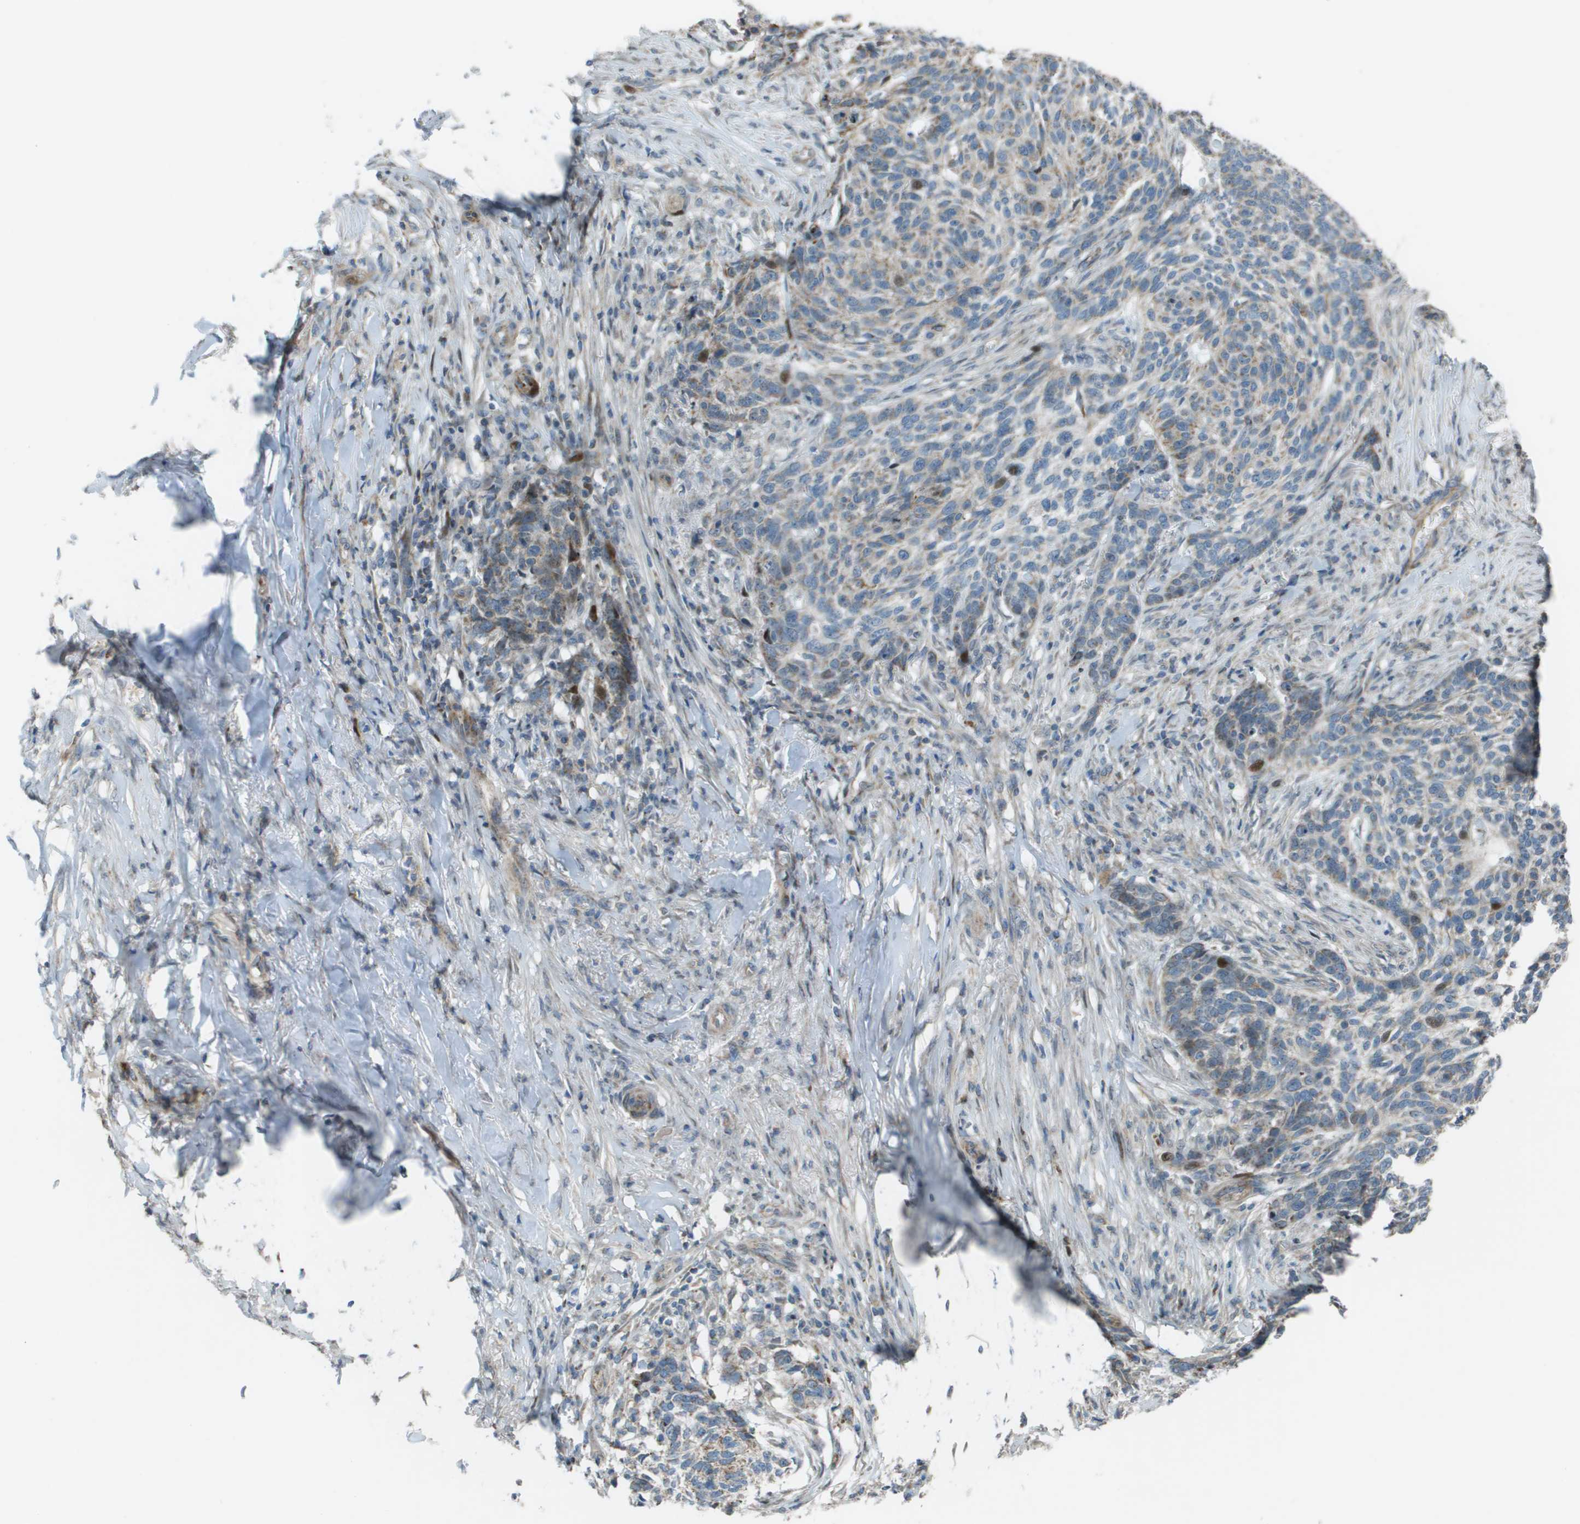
{"staining": {"intensity": "weak", "quantity": "<25%", "location": "cytoplasmic/membranous"}, "tissue": "skin cancer", "cell_type": "Tumor cells", "image_type": "cancer", "snomed": [{"axis": "morphology", "description": "Basal cell carcinoma"}, {"axis": "topography", "description": "Skin"}], "caption": "DAB immunohistochemical staining of human basal cell carcinoma (skin) exhibits no significant expression in tumor cells.", "gene": "MGAT3", "patient": {"sex": "male", "age": 85}}